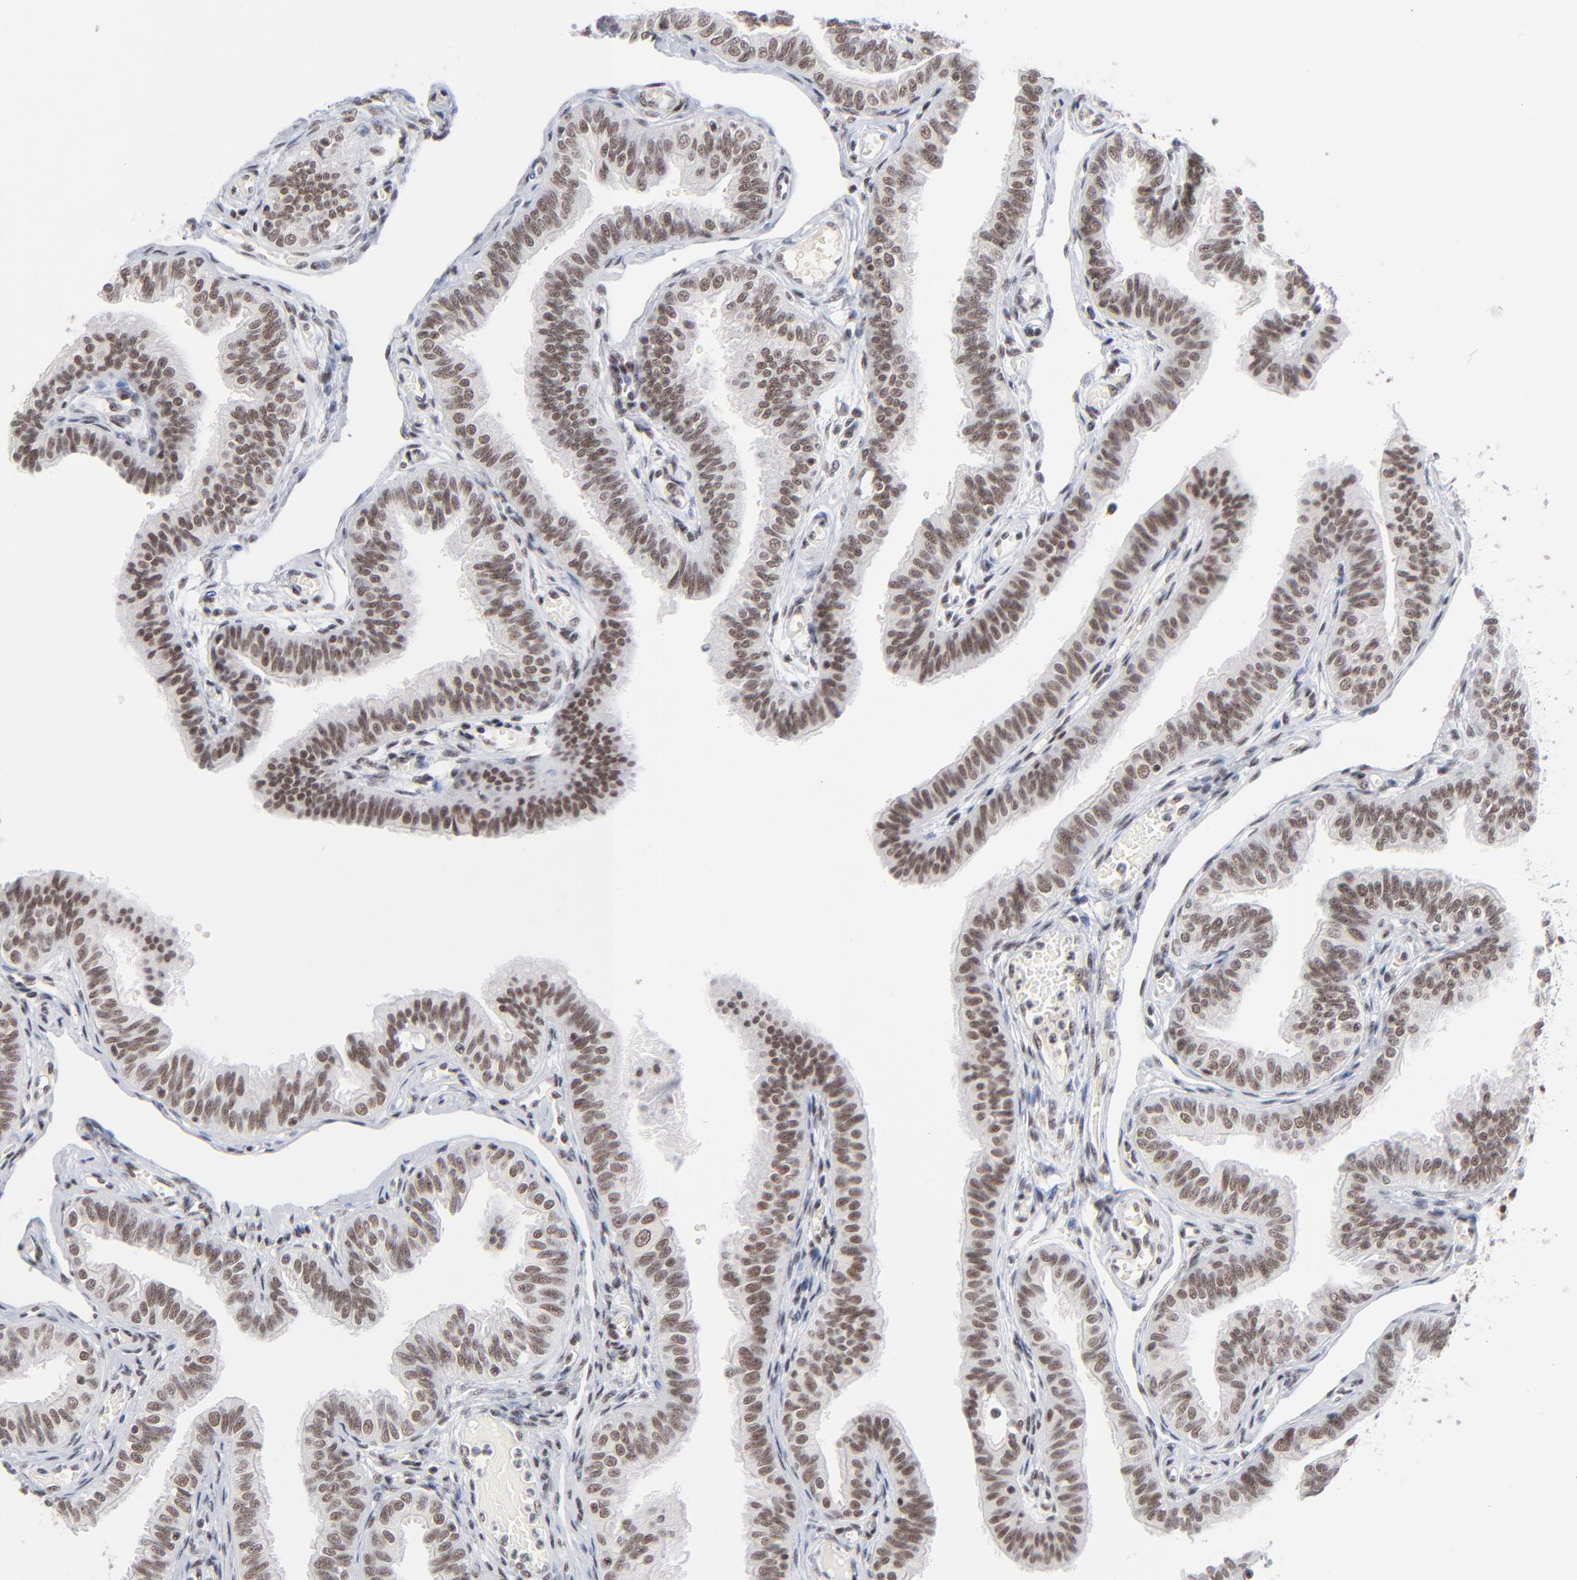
{"staining": {"intensity": "moderate", "quantity": ">75%", "location": "nuclear"}, "tissue": "fallopian tube", "cell_type": "Glandular cells", "image_type": "normal", "snomed": [{"axis": "morphology", "description": "Normal tissue, NOS"}, {"axis": "morphology", "description": "Dermoid, NOS"}, {"axis": "topography", "description": "Fallopian tube"}], "caption": "An immunohistochemistry (IHC) histopathology image of benign tissue is shown. Protein staining in brown labels moderate nuclear positivity in fallopian tube within glandular cells.", "gene": "ZNF143", "patient": {"sex": "female", "age": 33}}